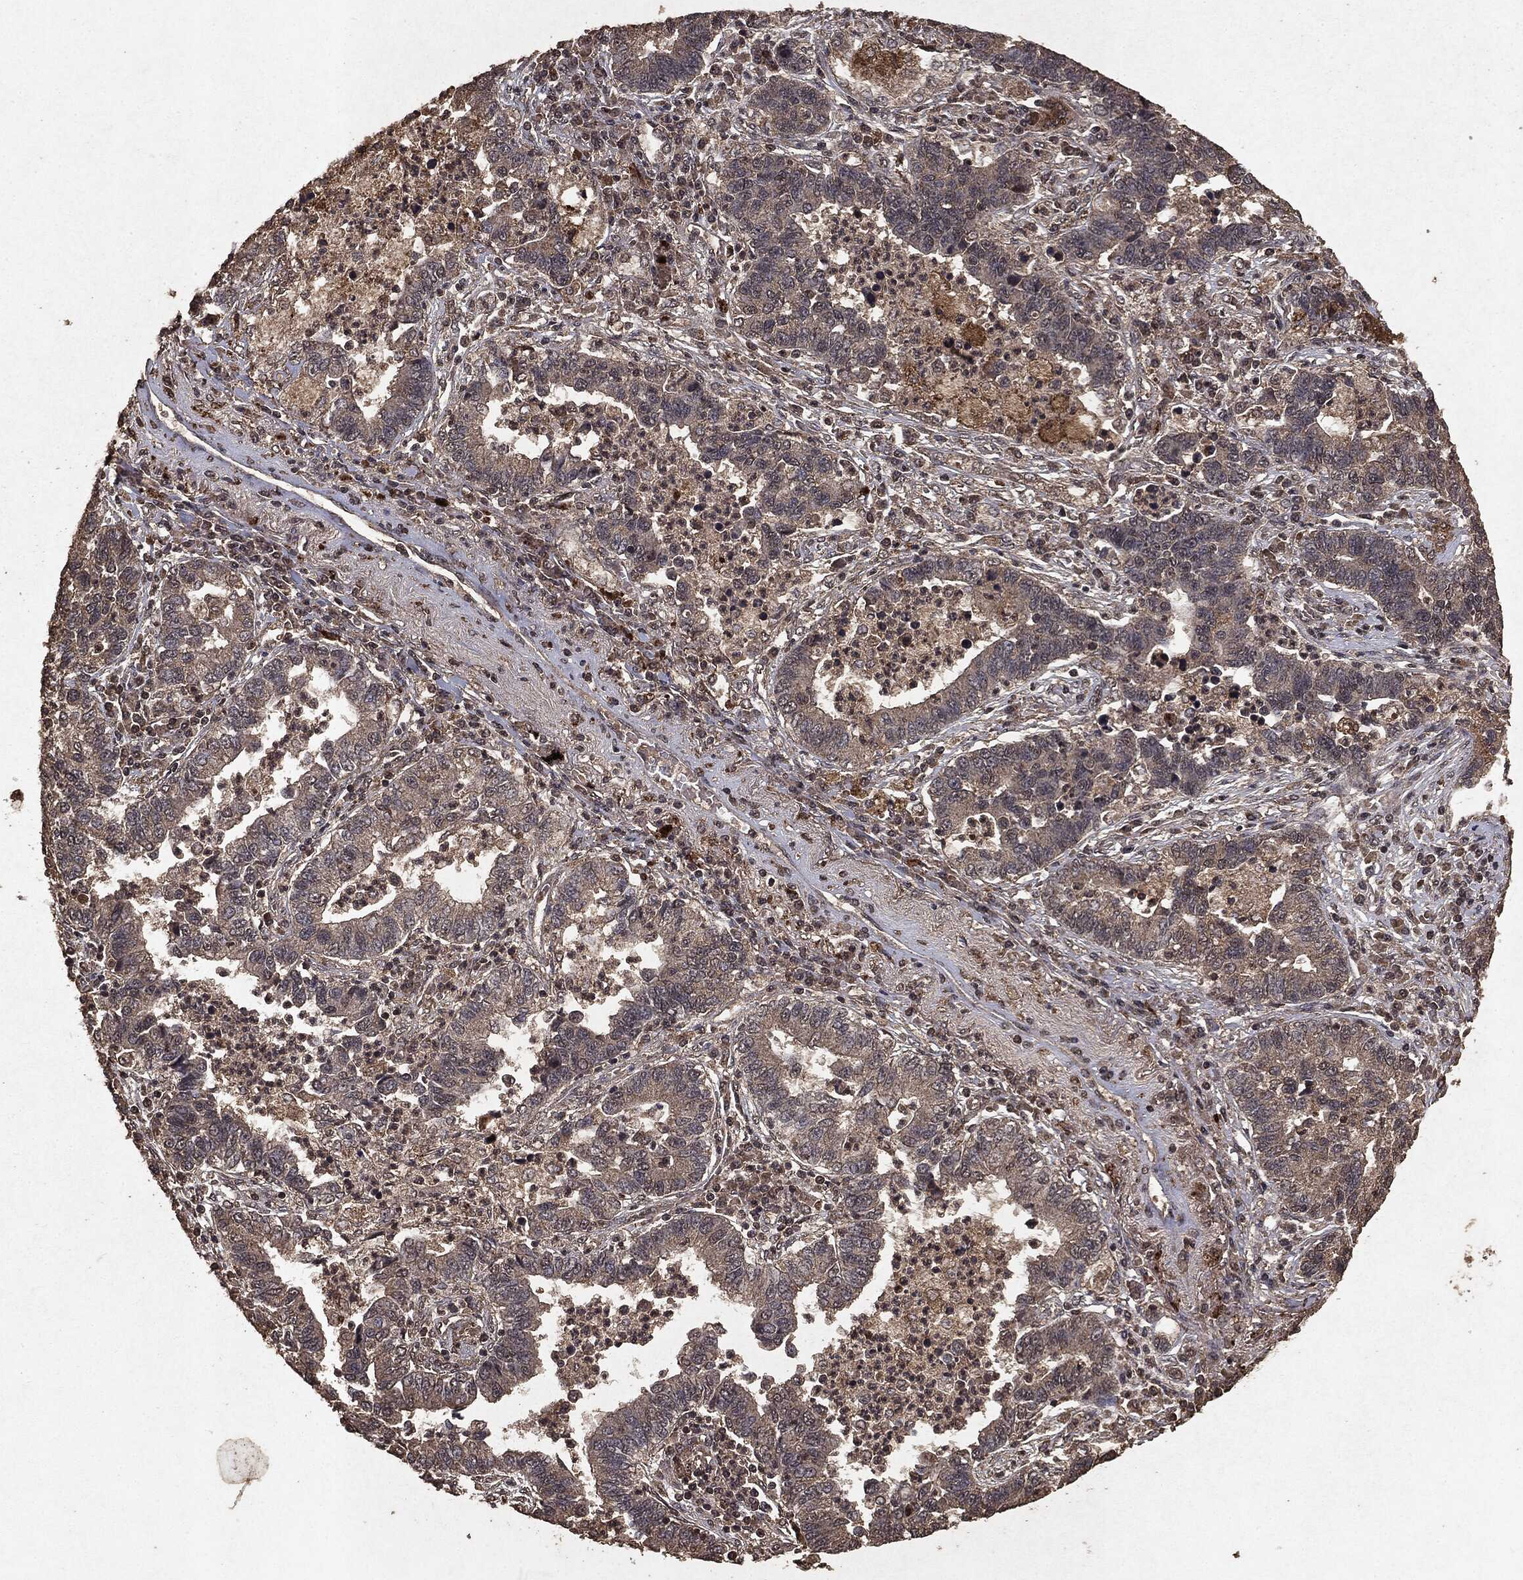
{"staining": {"intensity": "negative", "quantity": "none", "location": "none"}, "tissue": "lung cancer", "cell_type": "Tumor cells", "image_type": "cancer", "snomed": [{"axis": "morphology", "description": "Adenocarcinoma, NOS"}, {"axis": "topography", "description": "Lung"}], "caption": "Immunohistochemical staining of human adenocarcinoma (lung) reveals no significant positivity in tumor cells. The staining was performed using DAB (3,3'-diaminobenzidine) to visualize the protein expression in brown, while the nuclei were stained in blue with hematoxylin (Magnification: 20x).", "gene": "NME1", "patient": {"sex": "female", "age": 57}}